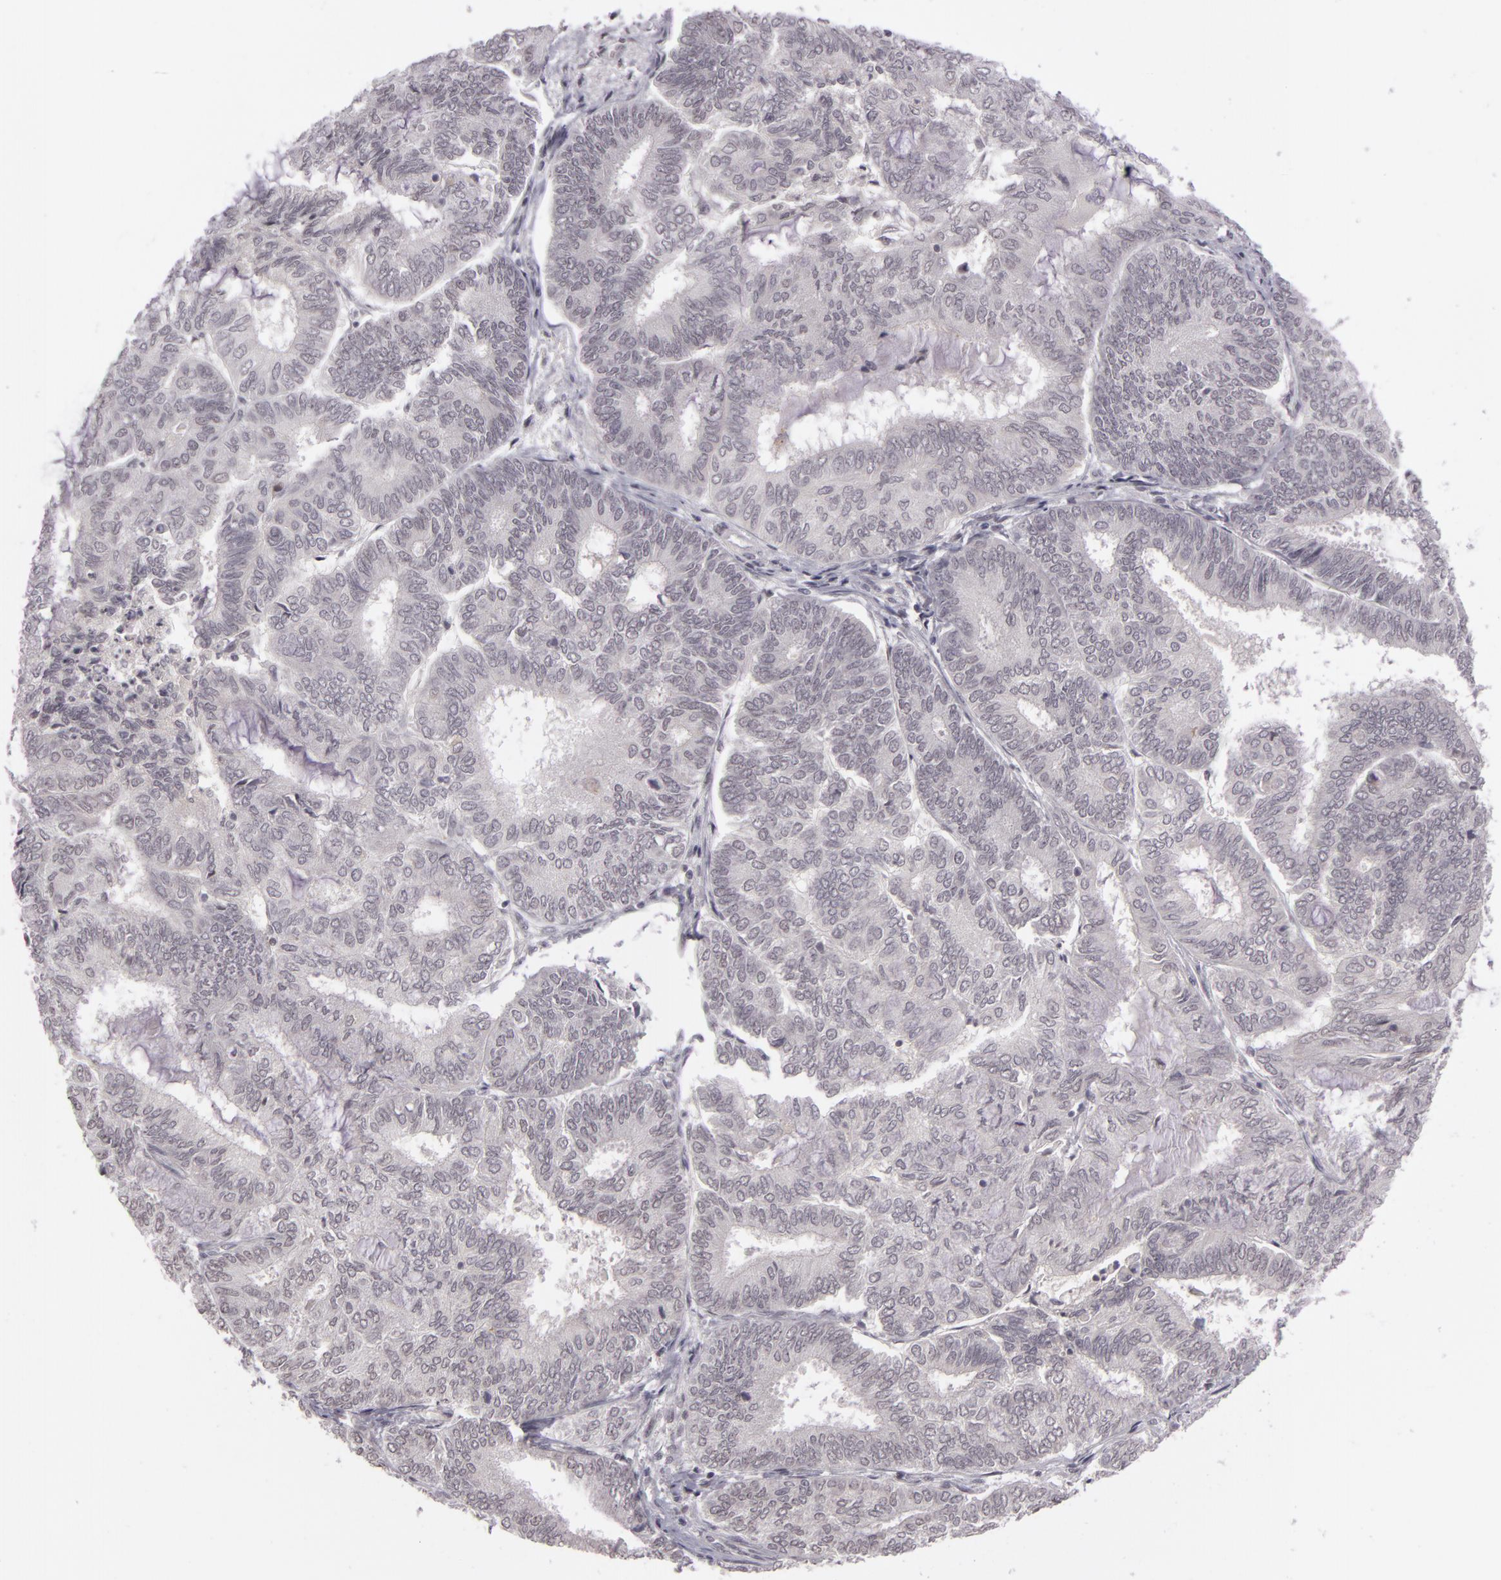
{"staining": {"intensity": "negative", "quantity": "none", "location": "none"}, "tissue": "endometrial cancer", "cell_type": "Tumor cells", "image_type": "cancer", "snomed": [{"axis": "morphology", "description": "Adenocarcinoma, NOS"}, {"axis": "topography", "description": "Endometrium"}], "caption": "Immunohistochemistry (IHC) of human endometrial adenocarcinoma shows no positivity in tumor cells.", "gene": "RRP7A", "patient": {"sex": "female", "age": 59}}